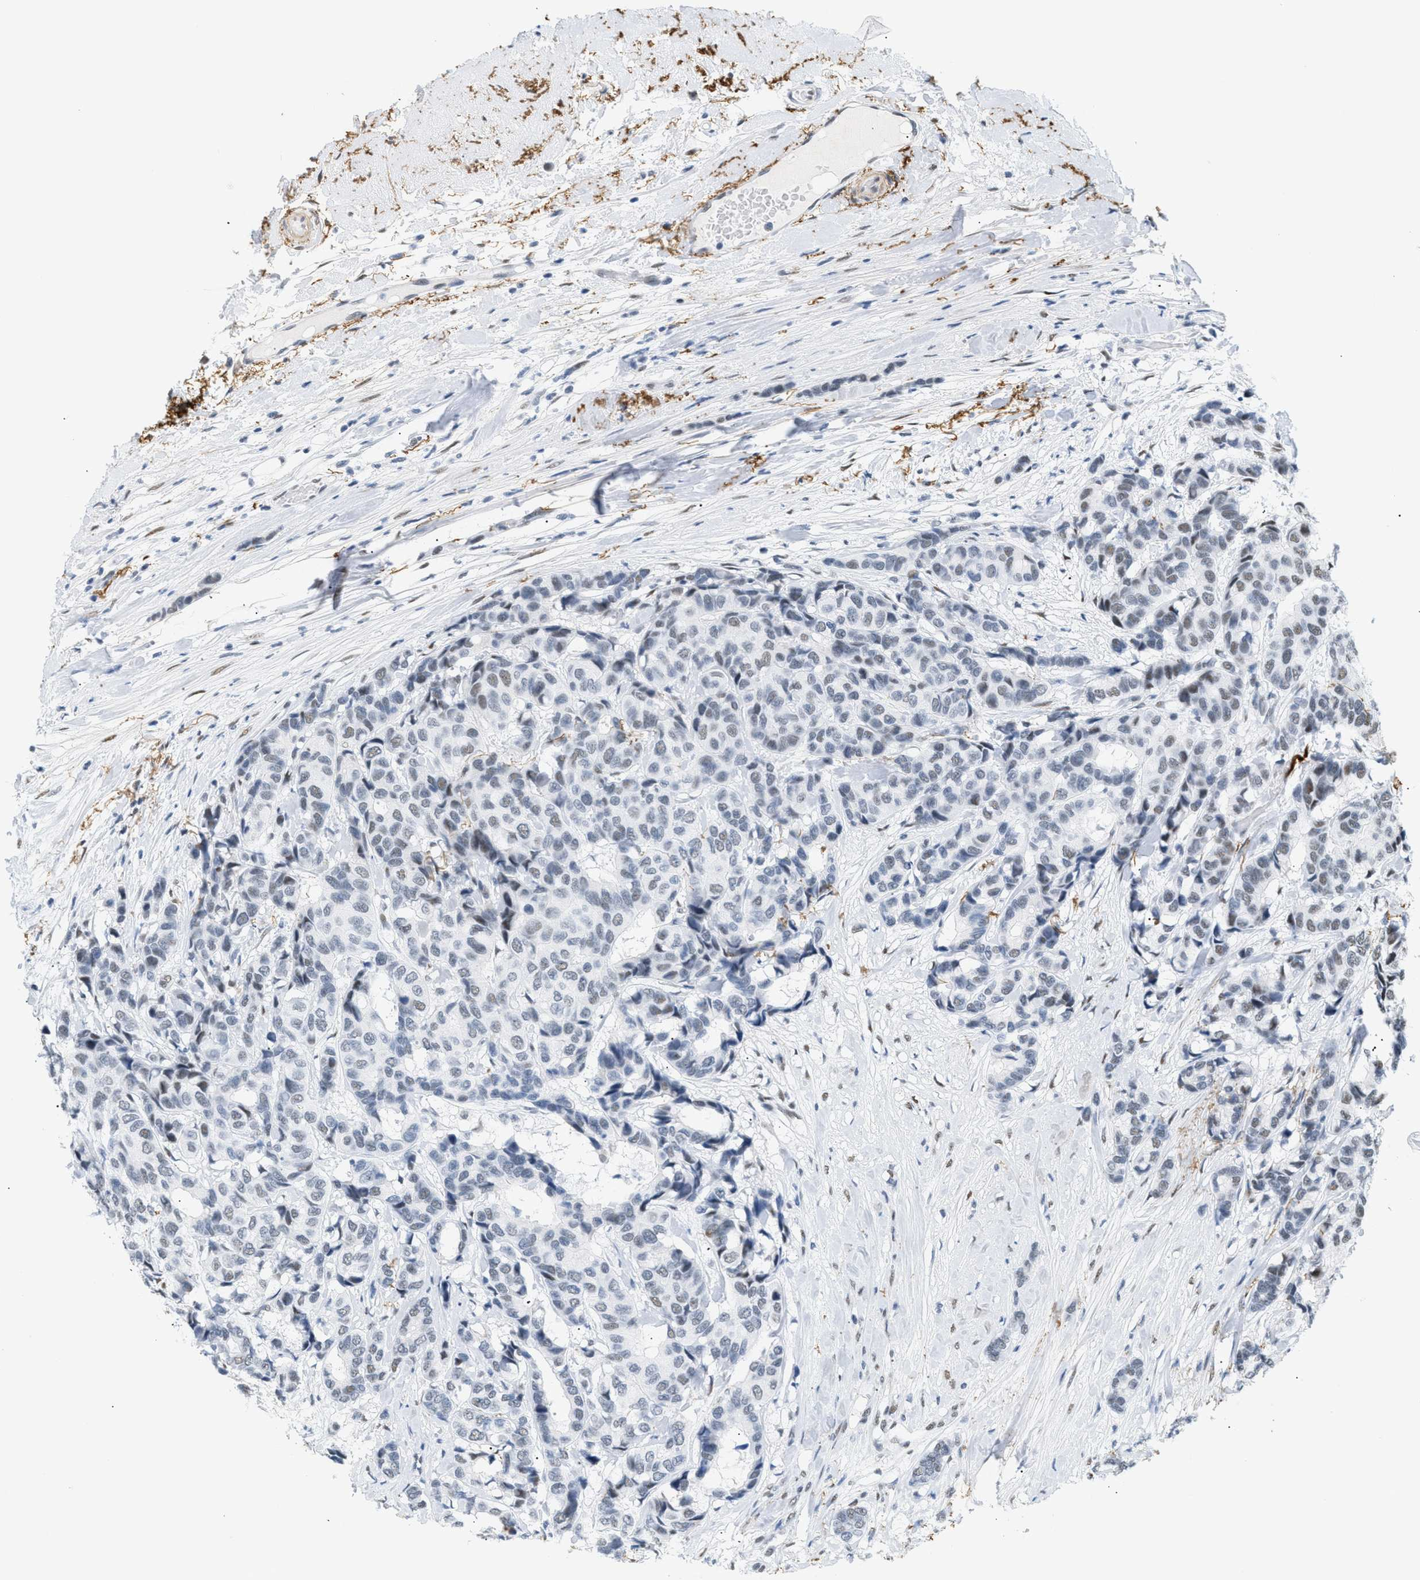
{"staining": {"intensity": "weak", "quantity": "<25%", "location": "nuclear"}, "tissue": "breast cancer", "cell_type": "Tumor cells", "image_type": "cancer", "snomed": [{"axis": "morphology", "description": "Duct carcinoma"}, {"axis": "topography", "description": "Breast"}], "caption": "Immunohistochemistry (IHC) image of neoplastic tissue: infiltrating ductal carcinoma (breast) stained with DAB (3,3'-diaminobenzidine) shows no significant protein staining in tumor cells.", "gene": "ELN", "patient": {"sex": "female", "age": 87}}